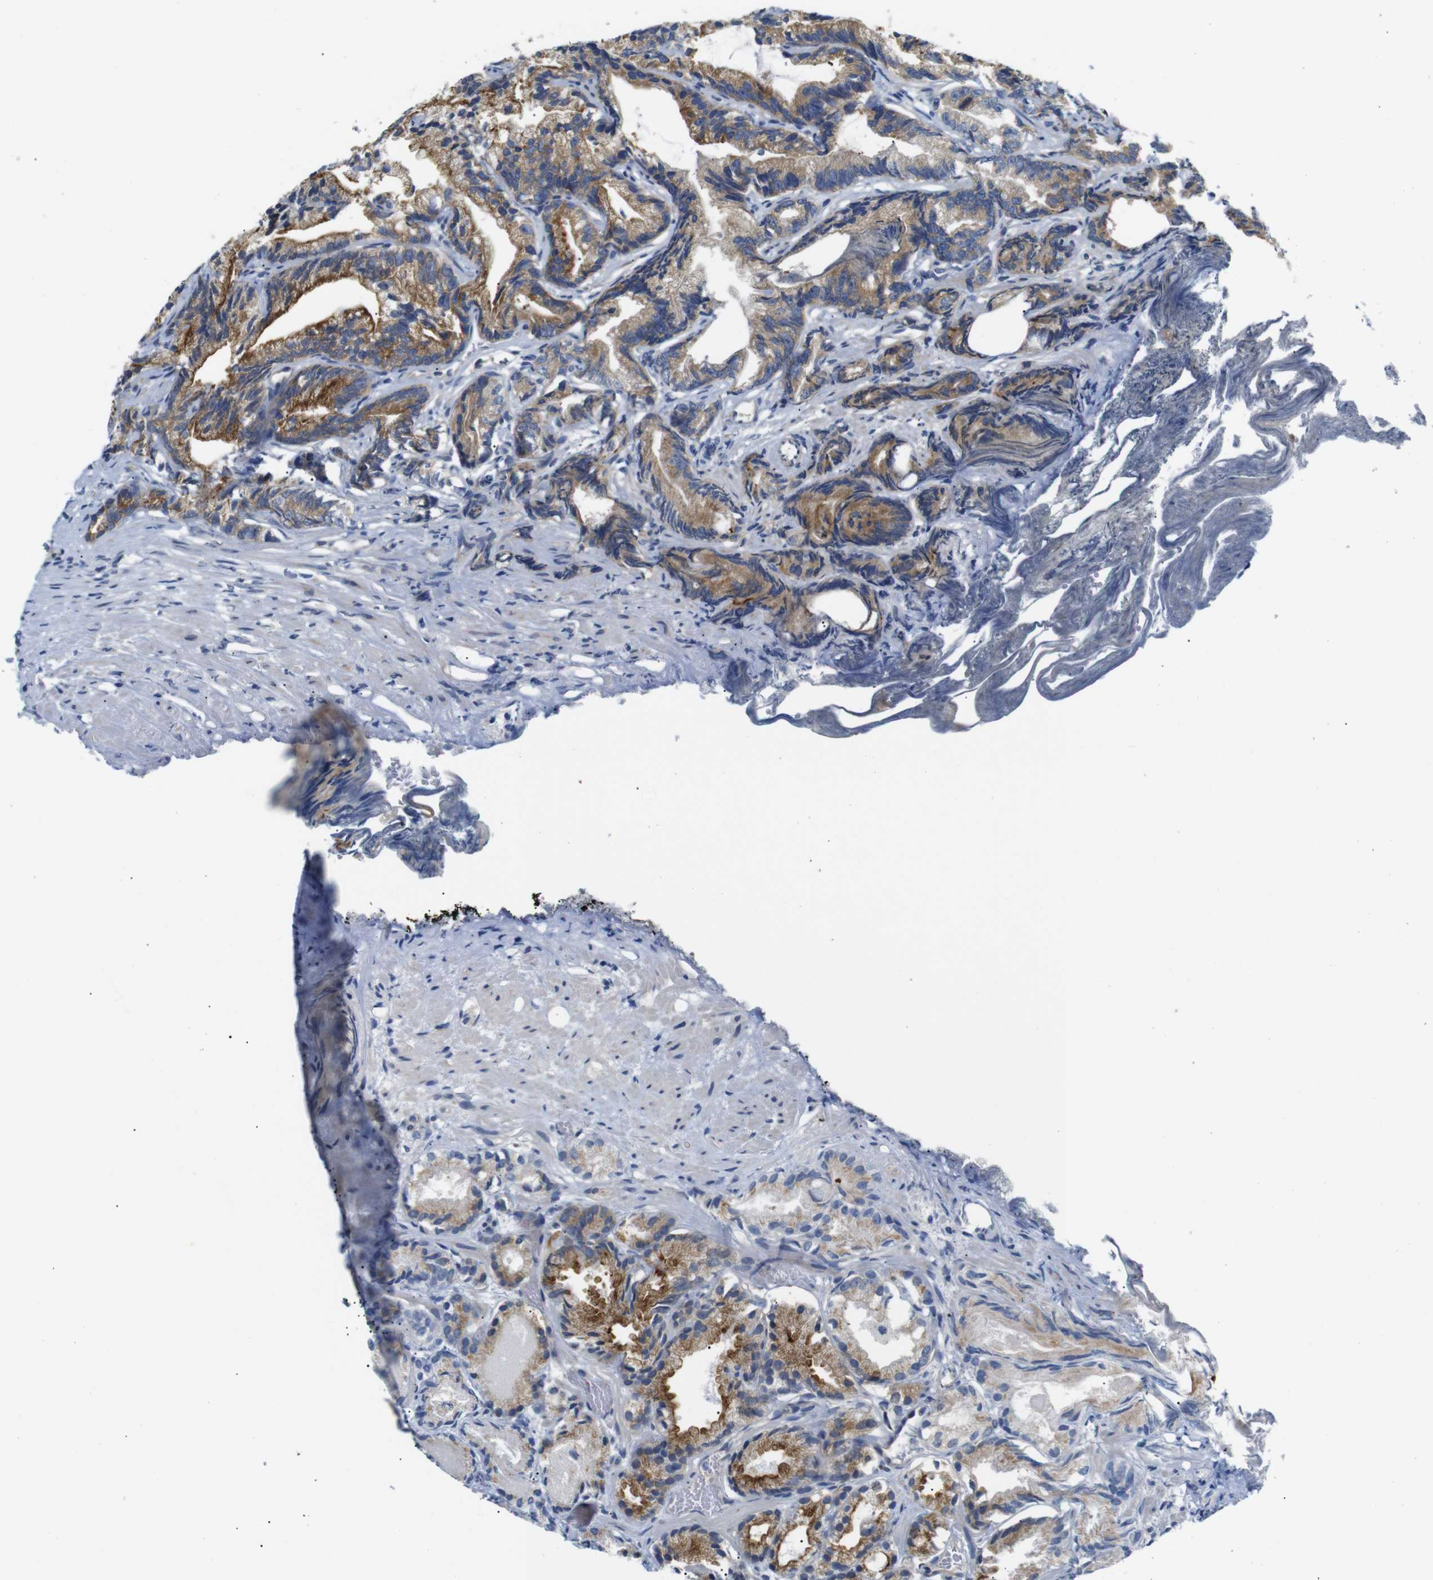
{"staining": {"intensity": "moderate", "quantity": ">75%", "location": "cytoplasmic/membranous"}, "tissue": "prostate cancer", "cell_type": "Tumor cells", "image_type": "cancer", "snomed": [{"axis": "morphology", "description": "Adenocarcinoma, Low grade"}, {"axis": "topography", "description": "Prostate"}], "caption": "A photomicrograph of human prostate cancer stained for a protein reveals moderate cytoplasmic/membranous brown staining in tumor cells.", "gene": "DCP1A", "patient": {"sex": "male", "age": 89}}